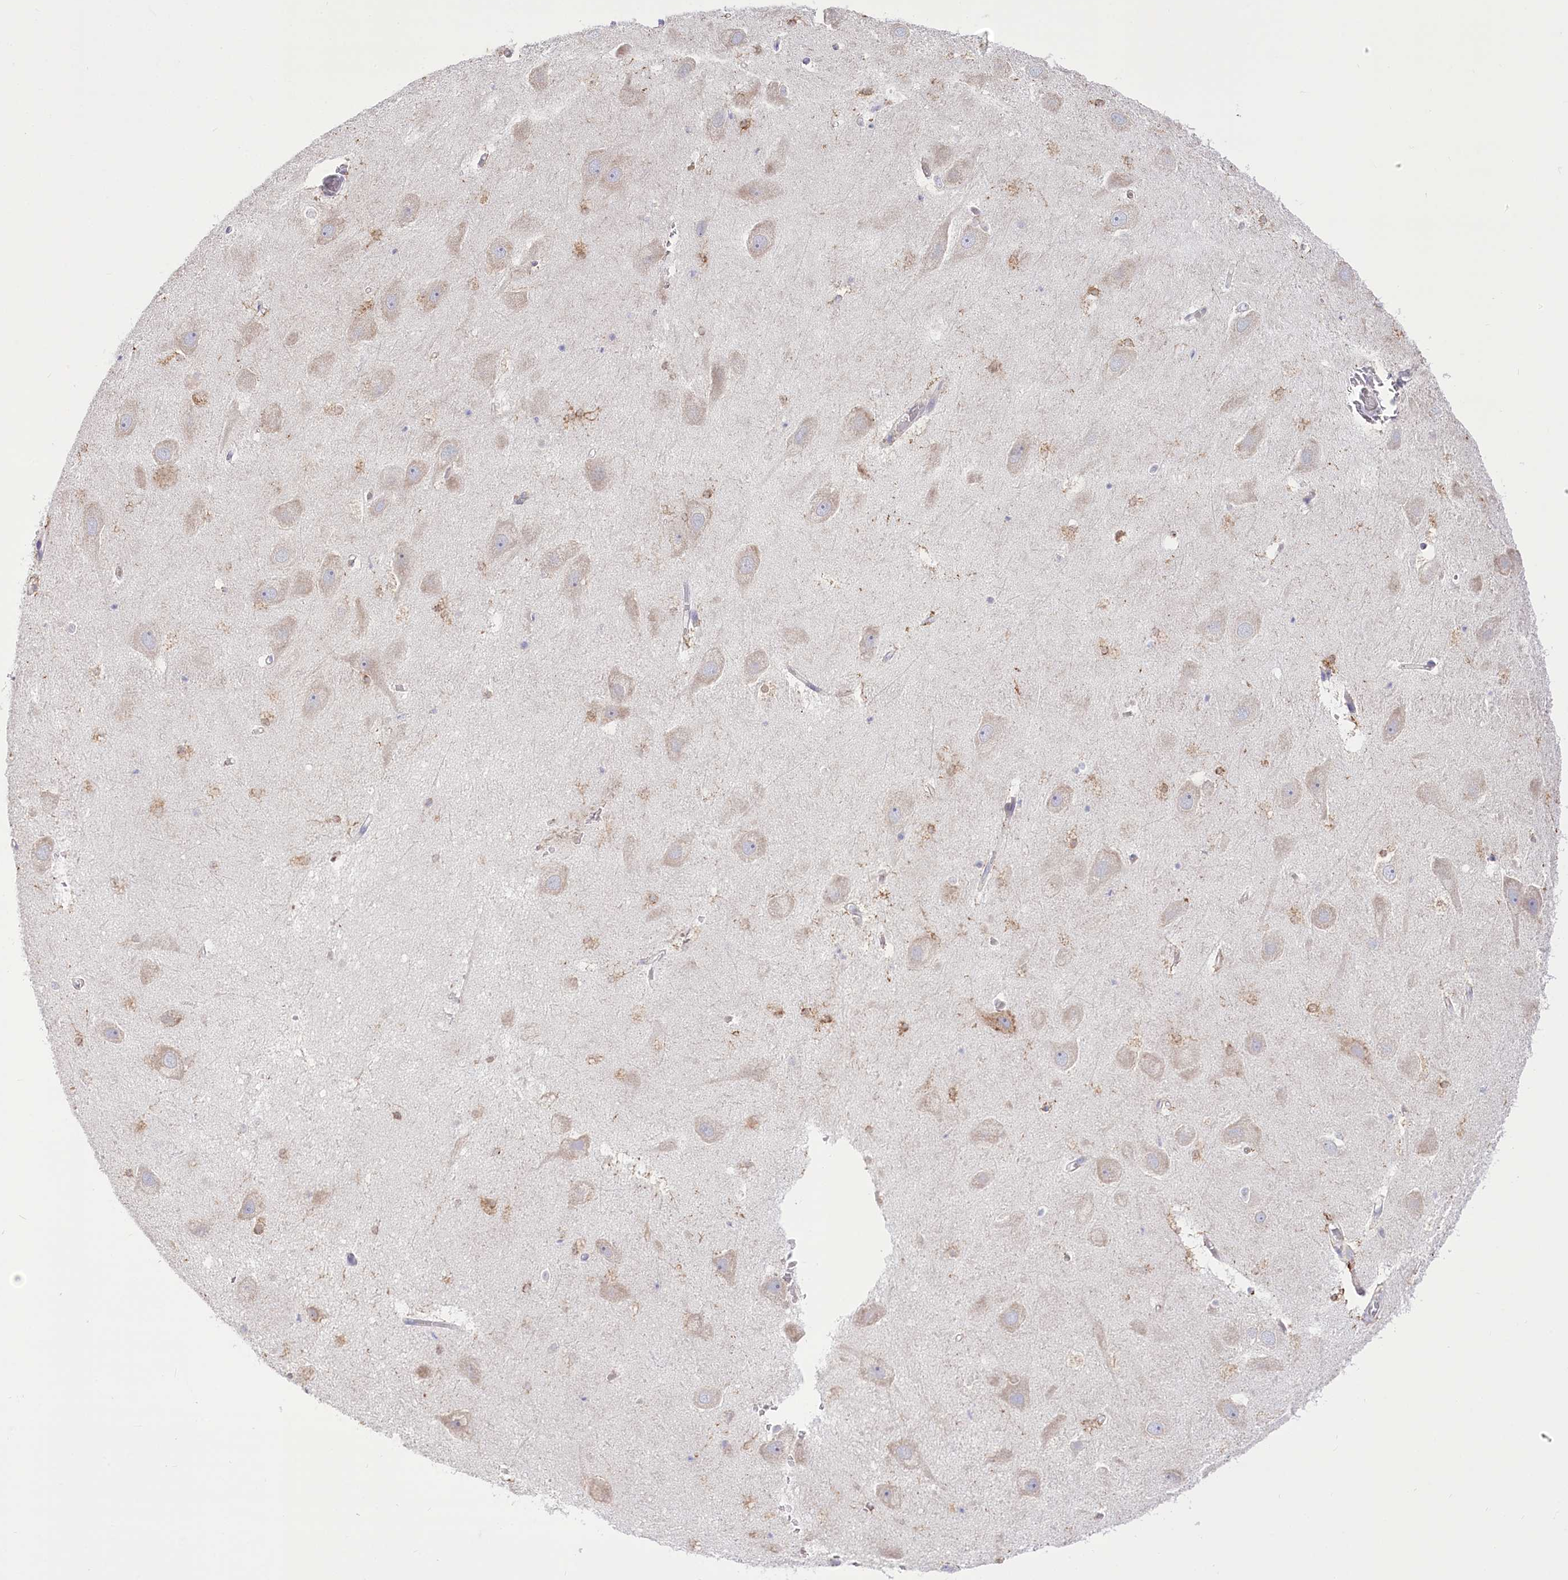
{"staining": {"intensity": "moderate", "quantity": "<25%", "location": "cytoplasmic/membranous"}, "tissue": "hippocampus", "cell_type": "Glial cells", "image_type": "normal", "snomed": [{"axis": "morphology", "description": "Normal tissue, NOS"}, {"axis": "topography", "description": "Hippocampus"}], "caption": "Protein staining displays moderate cytoplasmic/membranous positivity in approximately <25% of glial cells in benign hippocampus. The protein is stained brown, and the nuclei are stained in blue (DAB (3,3'-diaminobenzidine) IHC with brightfield microscopy, high magnification).", "gene": "STT3B", "patient": {"sex": "female", "age": 52}}